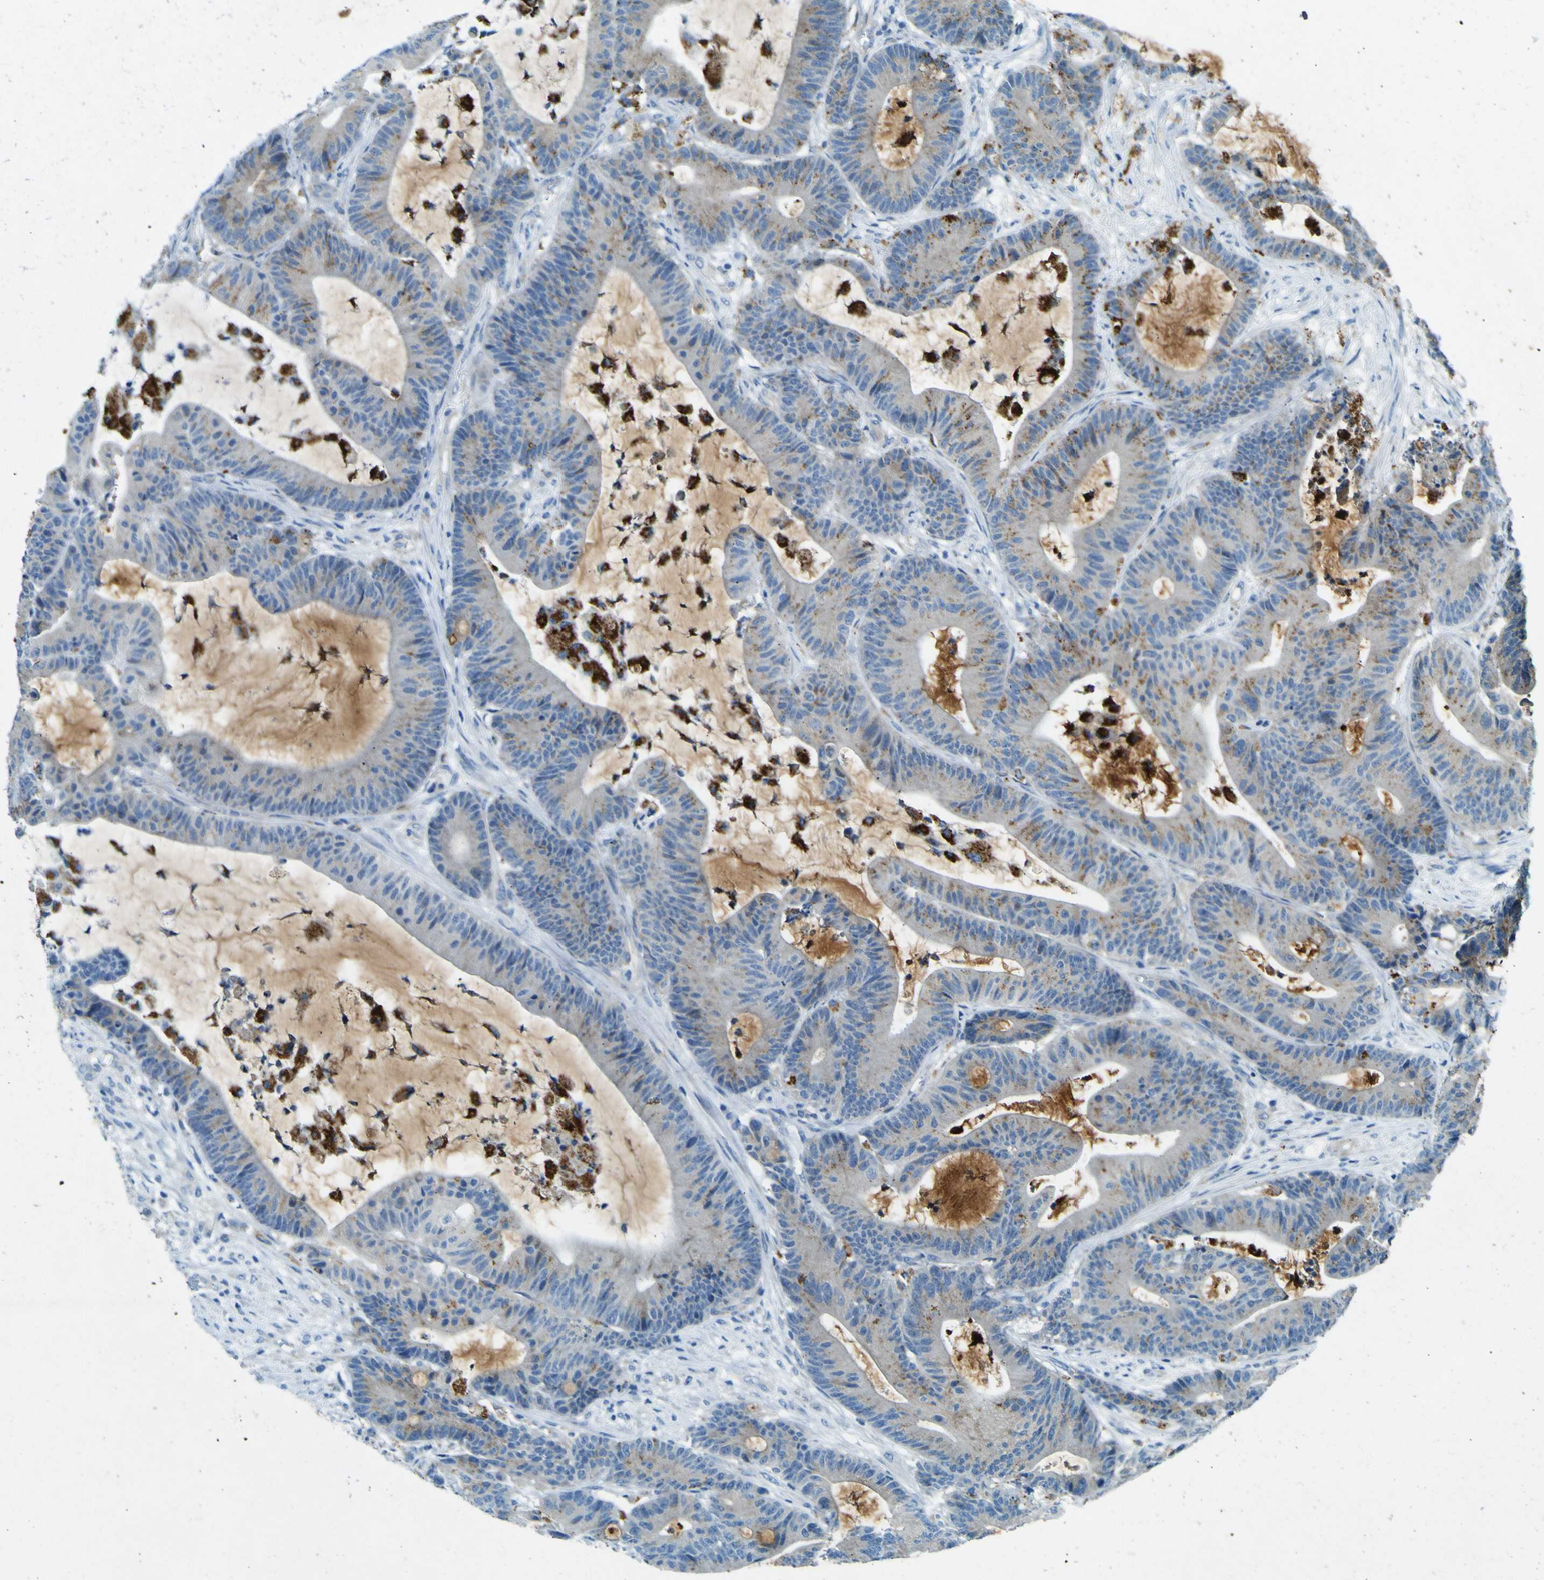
{"staining": {"intensity": "negative", "quantity": "none", "location": "none"}, "tissue": "colorectal cancer", "cell_type": "Tumor cells", "image_type": "cancer", "snomed": [{"axis": "morphology", "description": "Adenocarcinoma, NOS"}, {"axis": "topography", "description": "Colon"}], "caption": "Immunohistochemistry (IHC) image of neoplastic tissue: human adenocarcinoma (colorectal) stained with DAB (3,3'-diaminobenzidine) shows no significant protein positivity in tumor cells.", "gene": "PDE9A", "patient": {"sex": "female", "age": 84}}